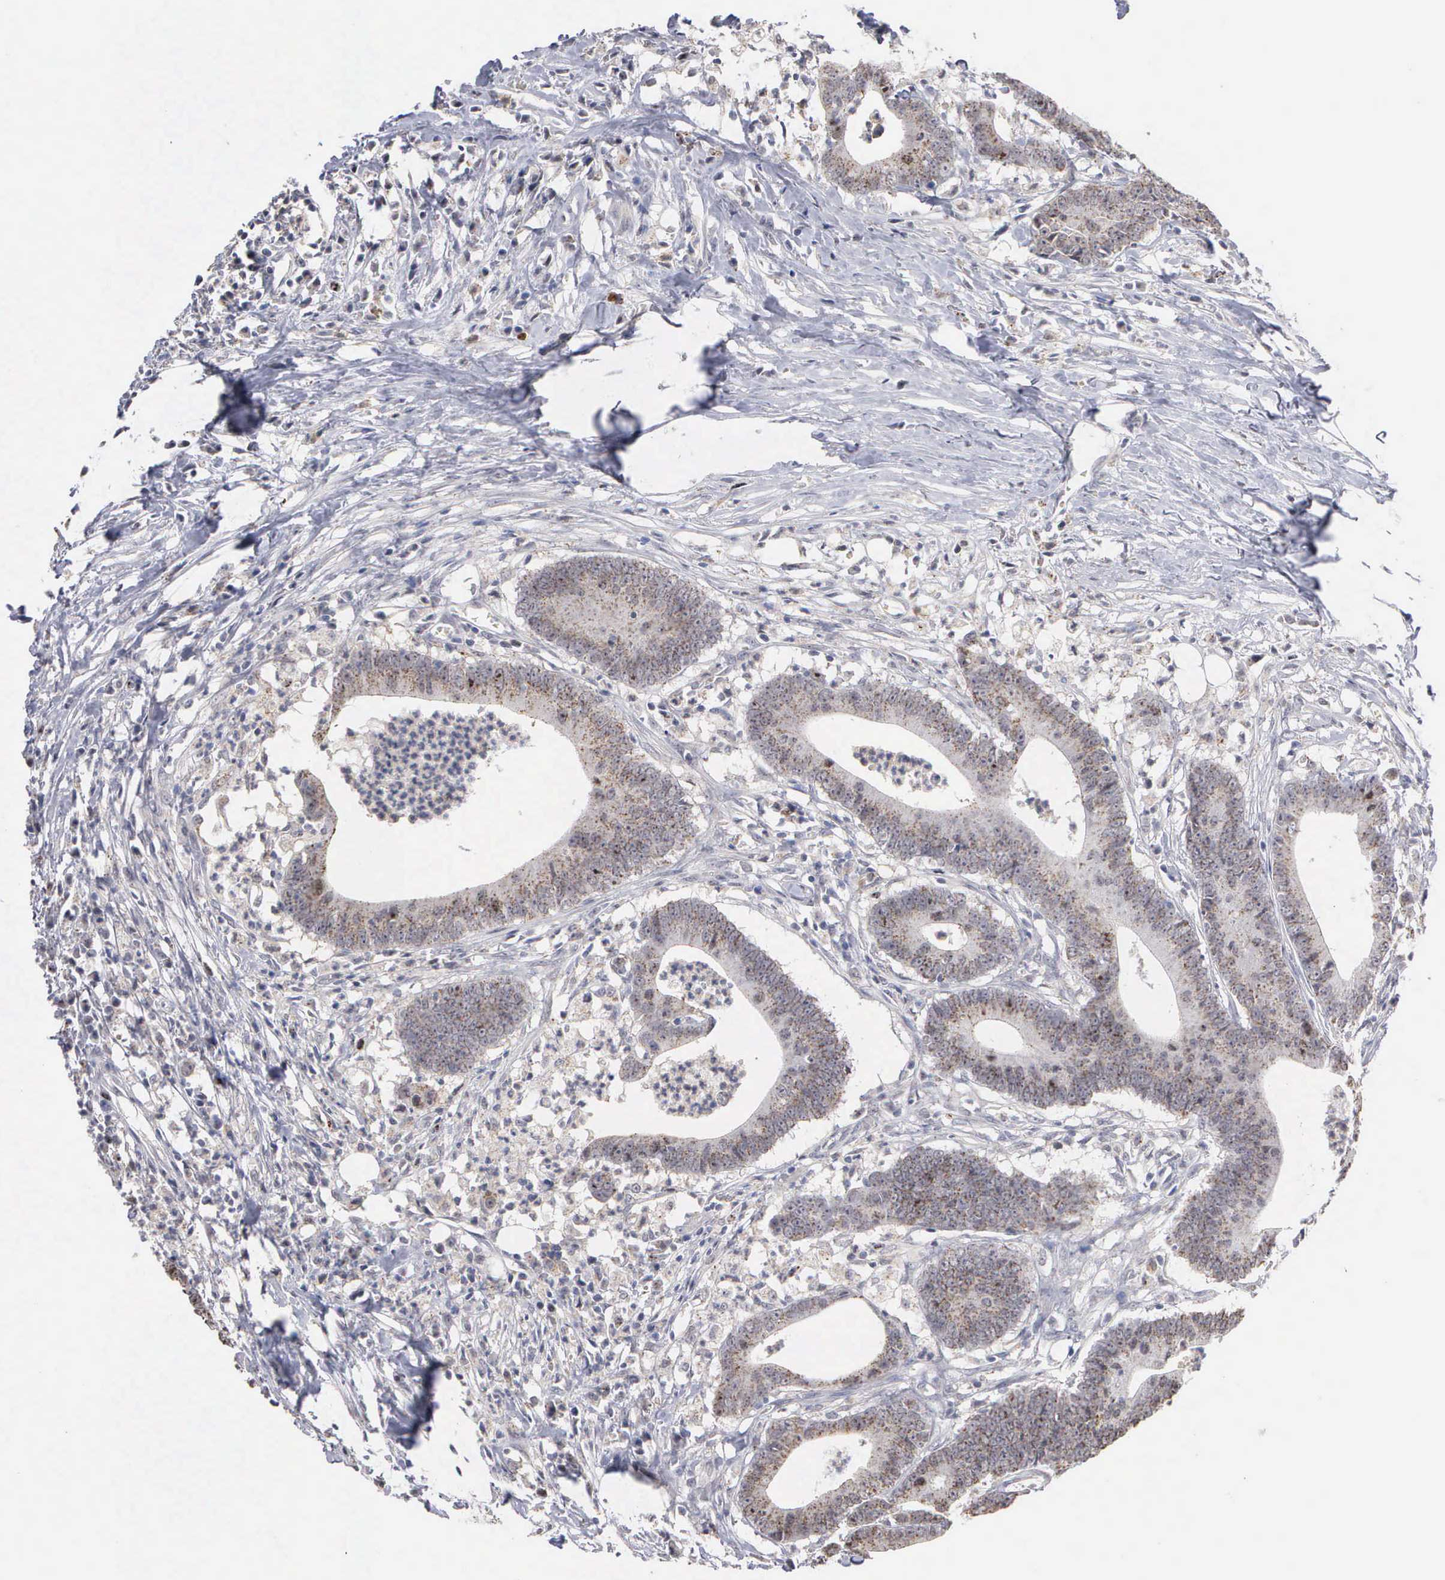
{"staining": {"intensity": "weak", "quantity": ">75%", "location": "cytoplasmic/membranous"}, "tissue": "colorectal cancer", "cell_type": "Tumor cells", "image_type": "cancer", "snomed": [{"axis": "morphology", "description": "Adenocarcinoma, NOS"}, {"axis": "topography", "description": "Colon"}], "caption": "Protein staining by immunohistochemistry (IHC) demonstrates weak cytoplasmic/membranous positivity in approximately >75% of tumor cells in colorectal cancer.", "gene": "KDM6A", "patient": {"sex": "male", "age": 55}}